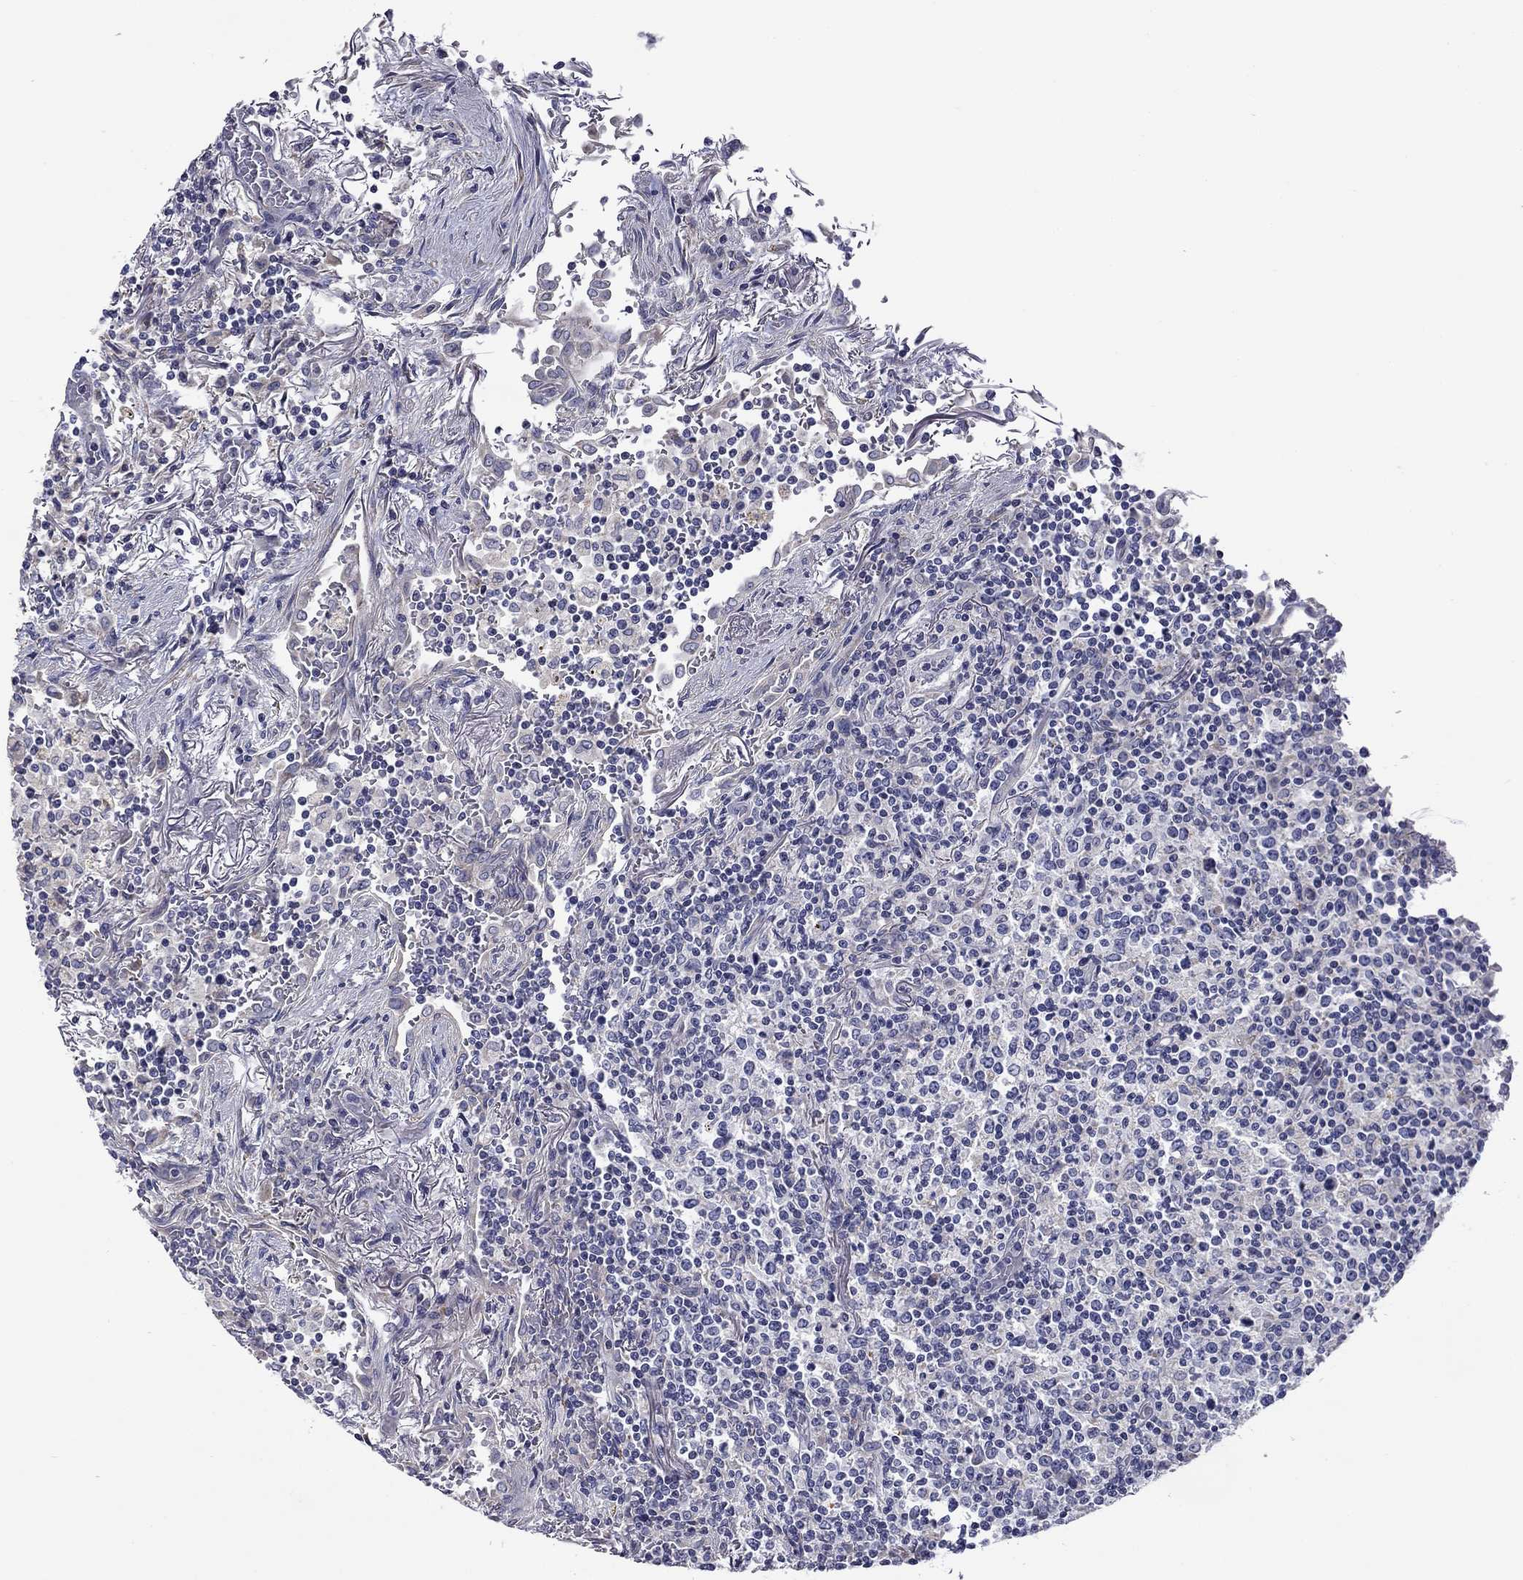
{"staining": {"intensity": "negative", "quantity": "none", "location": "none"}, "tissue": "lymphoma", "cell_type": "Tumor cells", "image_type": "cancer", "snomed": [{"axis": "morphology", "description": "Malignant lymphoma, non-Hodgkin's type, High grade"}, {"axis": "topography", "description": "Lung"}], "caption": "Immunohistochemistry micrograph of neoplastic tissue: lymphoma stained with DAB (3,3'-diaminobenzidine) shows no significant protein positivity in tumor cells. The staining is performed using DAB (3,3'-diaminobenzidine) brown chromogen with nuclei counter-stained in using hematoxylin.", "gene": "SPATA7", "patient": {"sex": "male", "age": 79}}